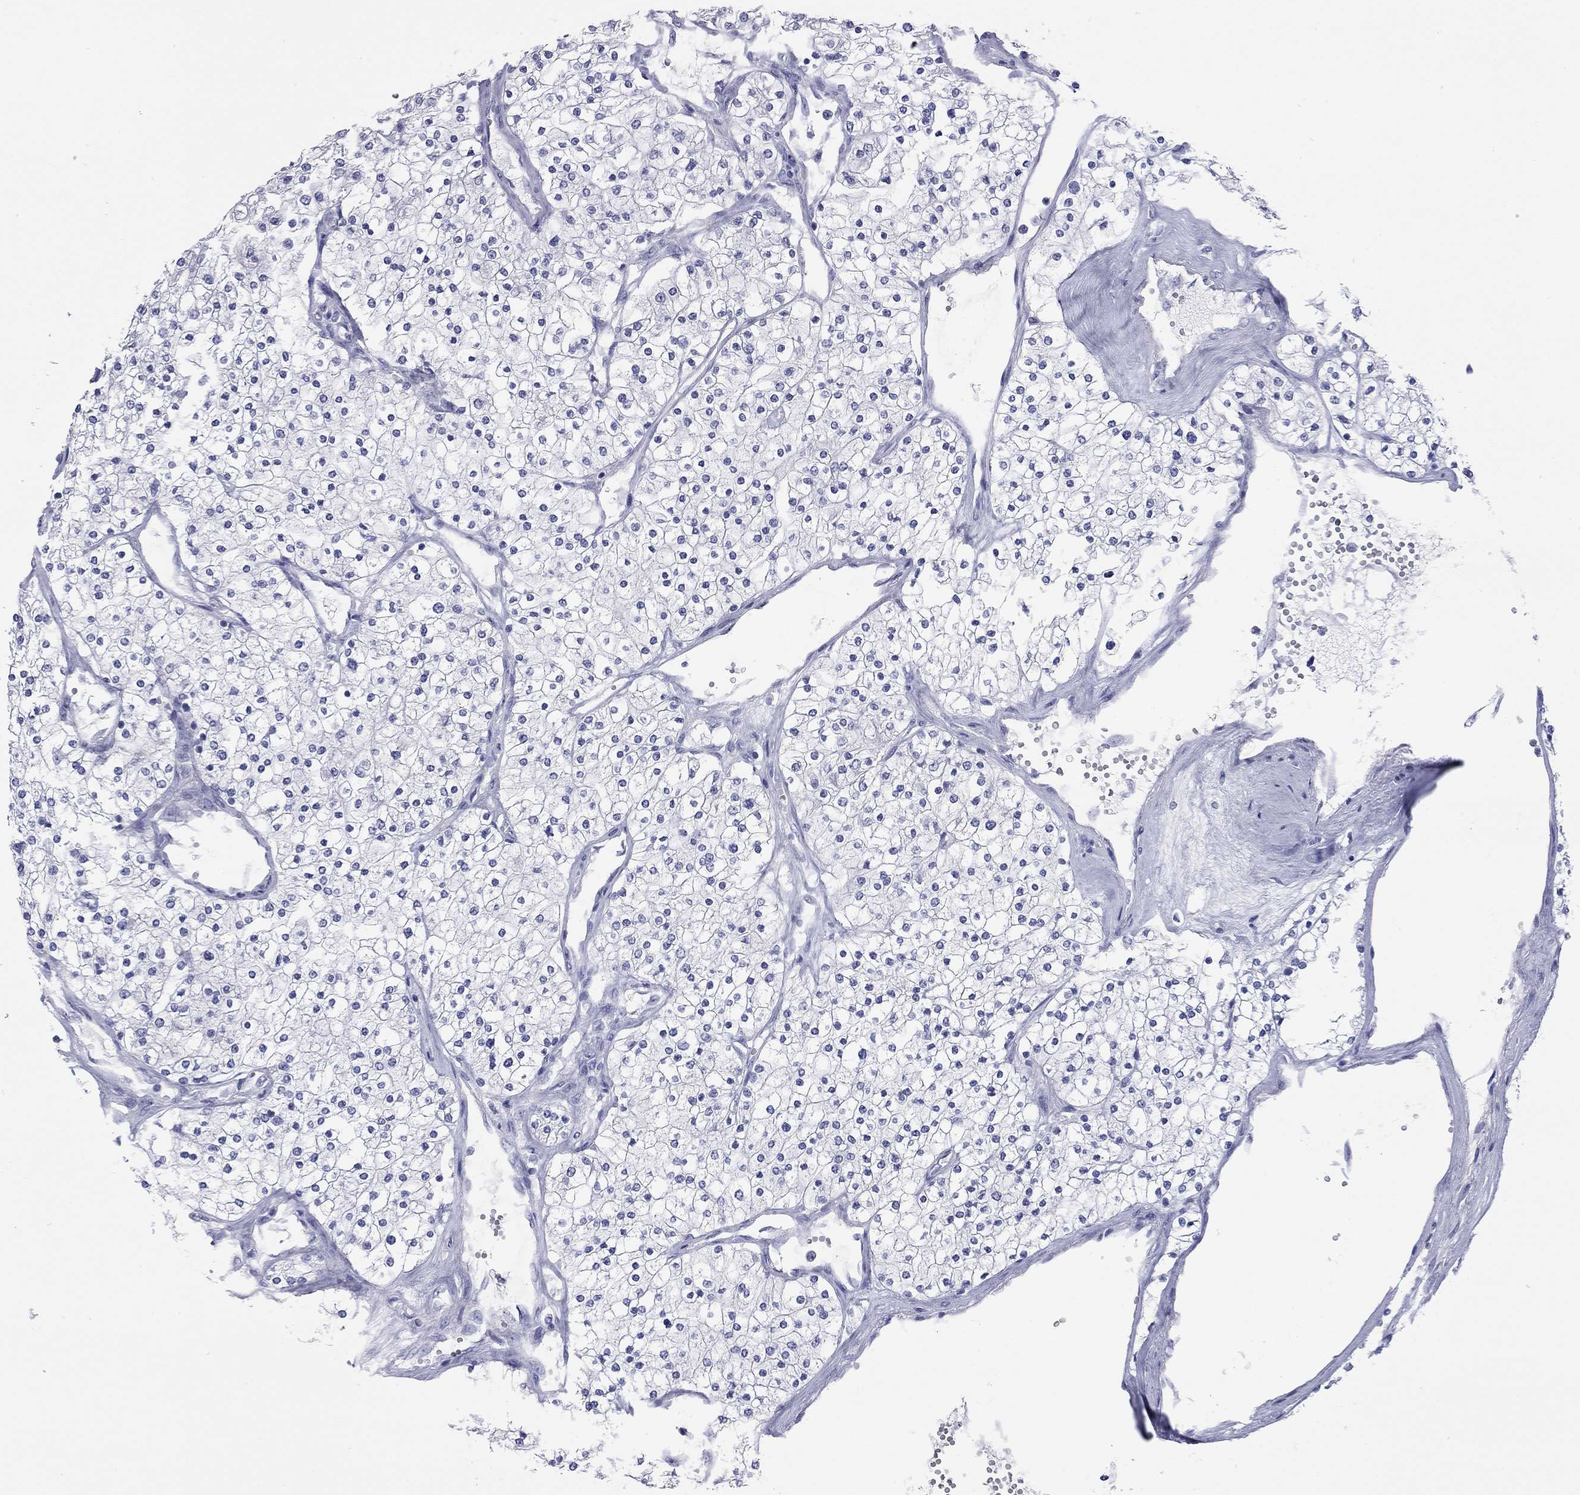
{"staining": {"intensity": "negative", "quantity": "none", "location": "none"}, "tissue": "renal cancer", "cell_type": "Tumor cells", "image_type": "cancer", "snomed": [{"axis": "morphology", "description": "Adenocarcinoma, NOS"}, {"axis": "topography", "description": "Kidney"}], "caption": "DAB (3,3'-diaminobenzidine) immunohistochemical staining of renal cancer (adenocarcinoma) demonstrates no significant positivity in tumor cells.", "gene": "ACTL7B", "patient": {"sex": "male", "age": 80}}